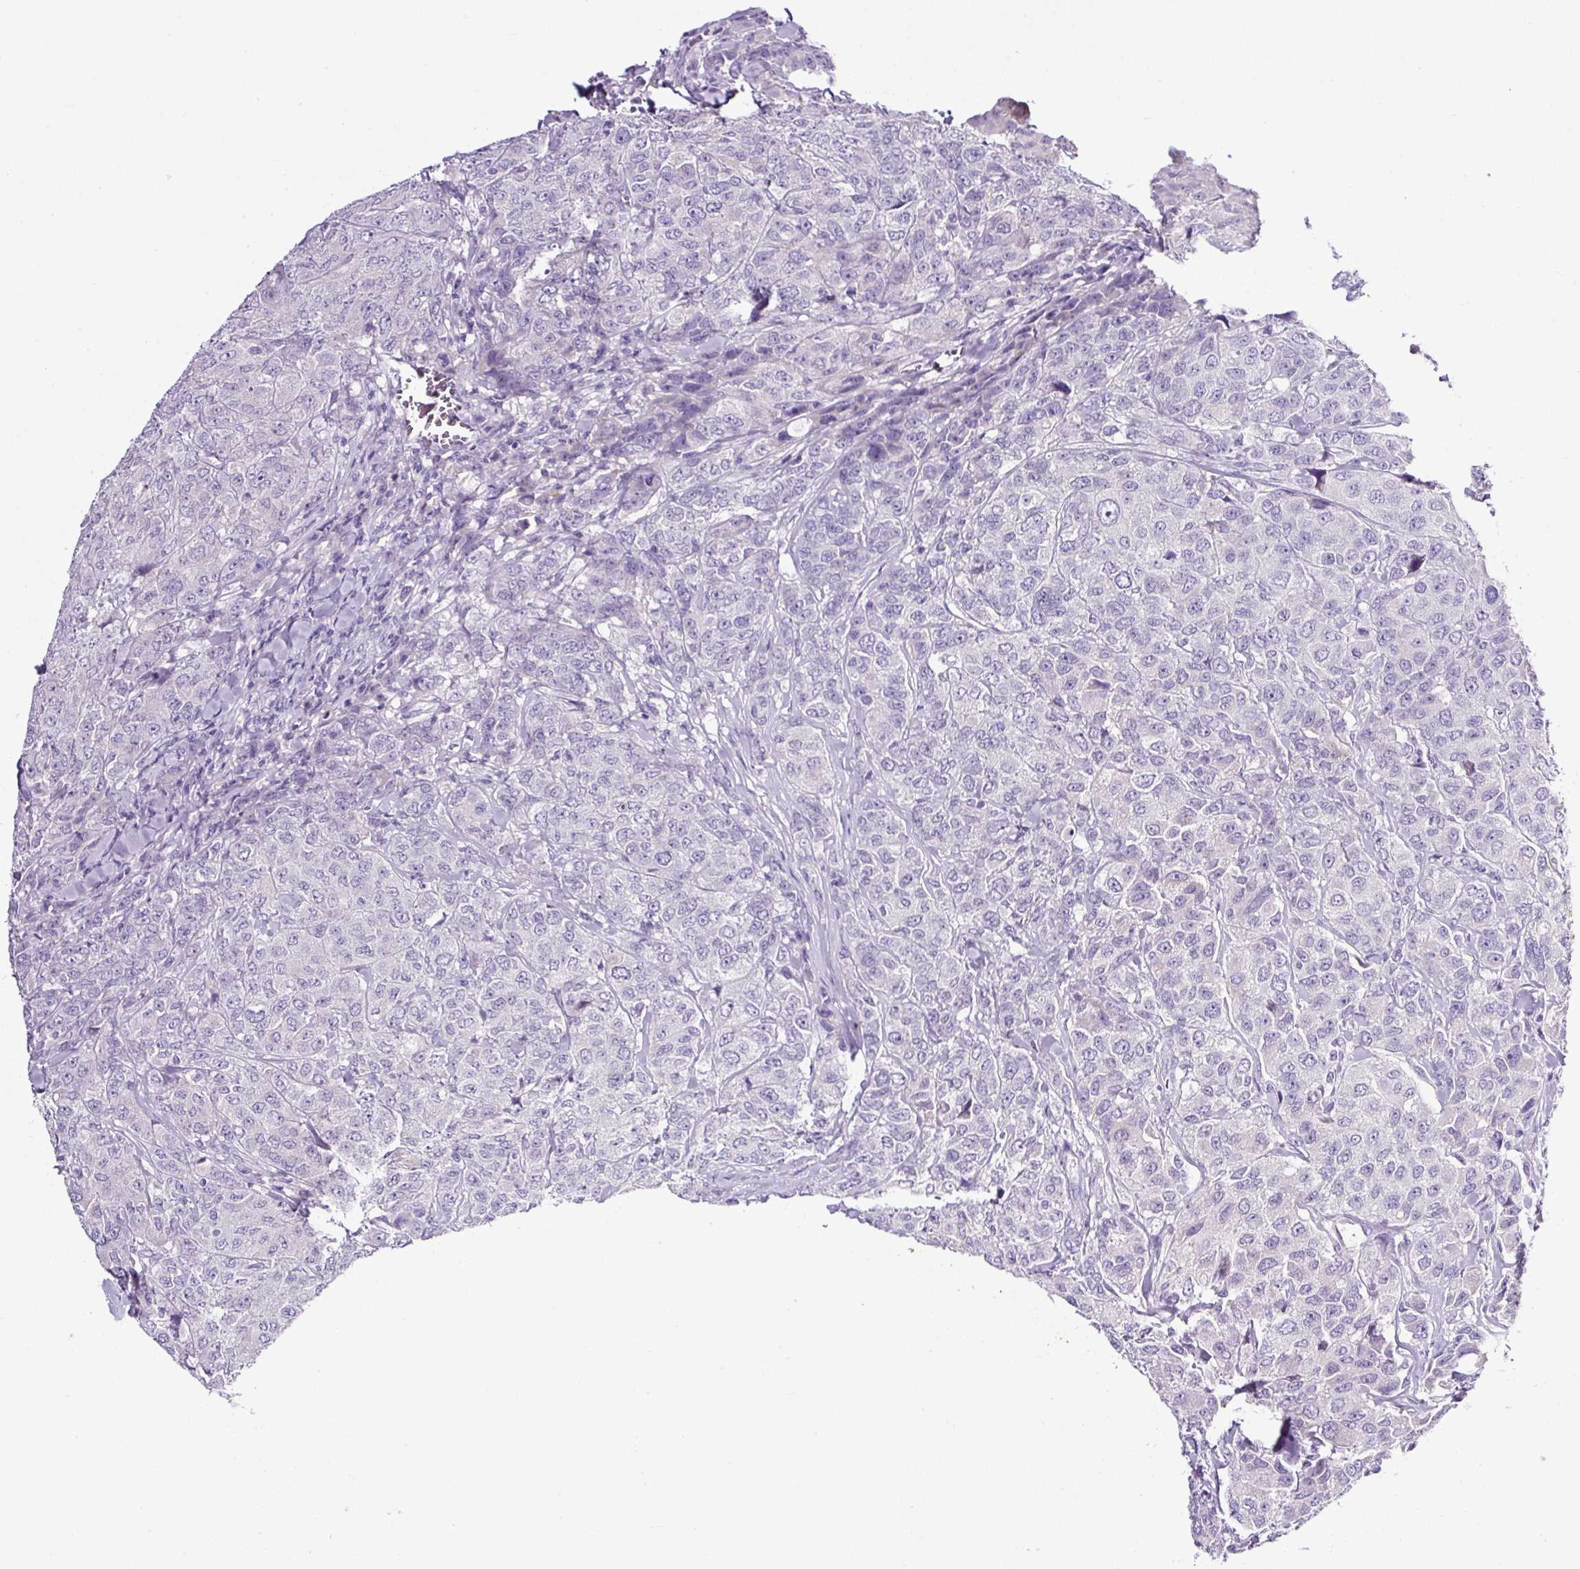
{"staining": {"intensity": "negative", "quantity": "none", "location": "none"}, "tissue": "breast cancer", "cell_type": "Tumor cells", "image_type": "cancer", "snomed": [{"axis": "morphology", "description": "Duct carcinoma"}, {"axis": "topography", "description": "Breast"}], "caption": "Immunohistochemical staining of breast cancer reveals no significant expression in tumor cells.", "gene": "SP8", "patient": {"sex": "female", "age": 43}}